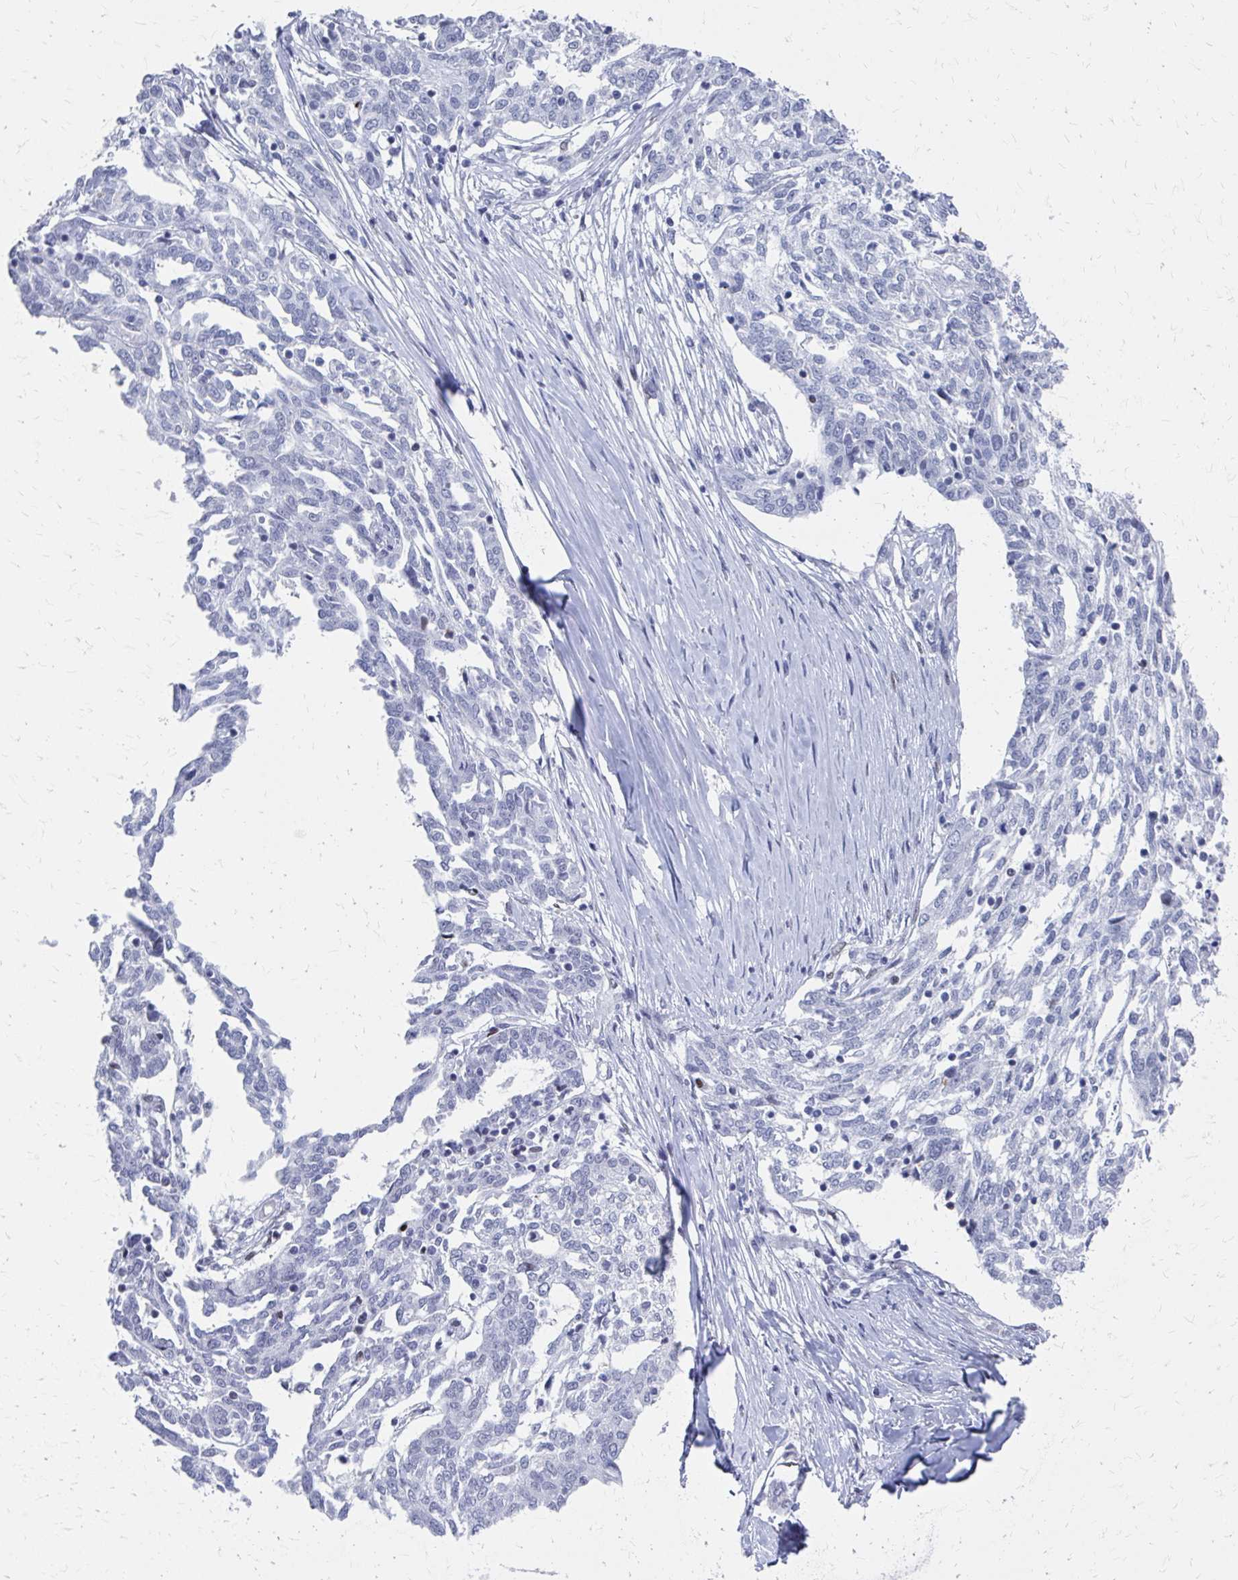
{"staining": {"intensity": "negative", "quantity": "none", "location": "none"}, "tissue": "ovarian cancer", "cell_type": "Tumor cells", "image_type": "cancer", "snomed": [{"axis": "morphology", "description": "Cystadenocarcinoma, serous, NOS"}, {"axis": "topography", "description": "Ovary"}], "caption": "This is an immunohistochemistry photomicrograph of ovarian serous cystadenocarcinoma. There is no staining in tumor cells.", "gene": "CDIN1", "patient": {"sex": "female", "age": 67}}